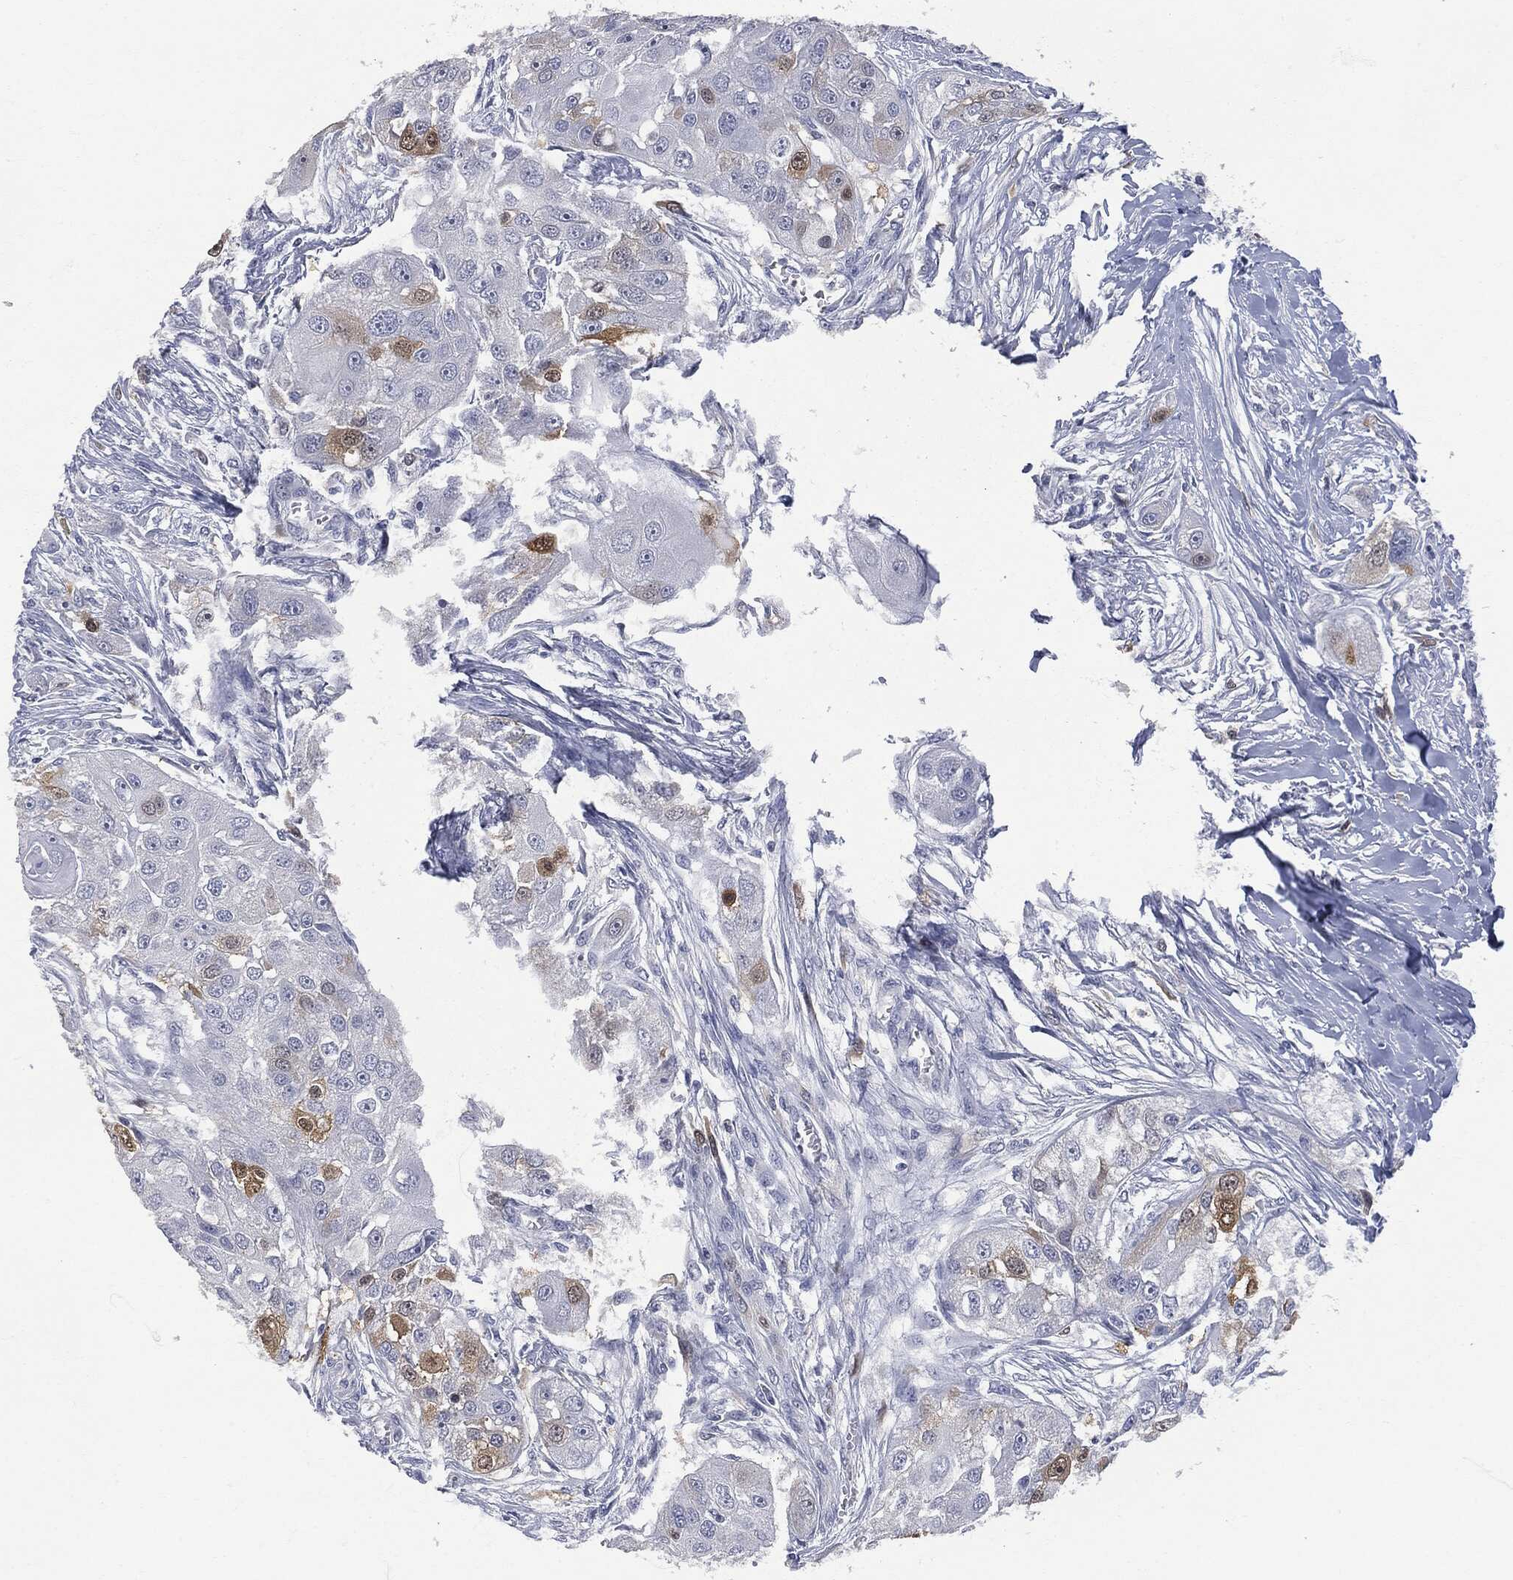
{"staining": {"intensity": "moderate", "quantity": "<25%", "location": "cytoplasmic/membranous"}, "tissue": "head and neck cancer", "cell_type": "Tumor cells", "image_type": "cancer", "snomed": [{"axis": "morphology", "description": "Normal tissue, NOS"}, {"axis": "morphology", "description": "Squamous cell carcinoma, NOS"}, {"axis": "topography", "description": "Skeletal muscle"}, {"axis": "topography", "description": "Head-Neck"}], "caption": "This image demonstrates immunohistochemistry staining of squamous cell carcinoma (head and neck), with low moderate cytoplasmic/membranous staining in approximately <25% of tumor cells.", "gene": "UBE2C", "patient": {"sex": "male", "age": 51}}